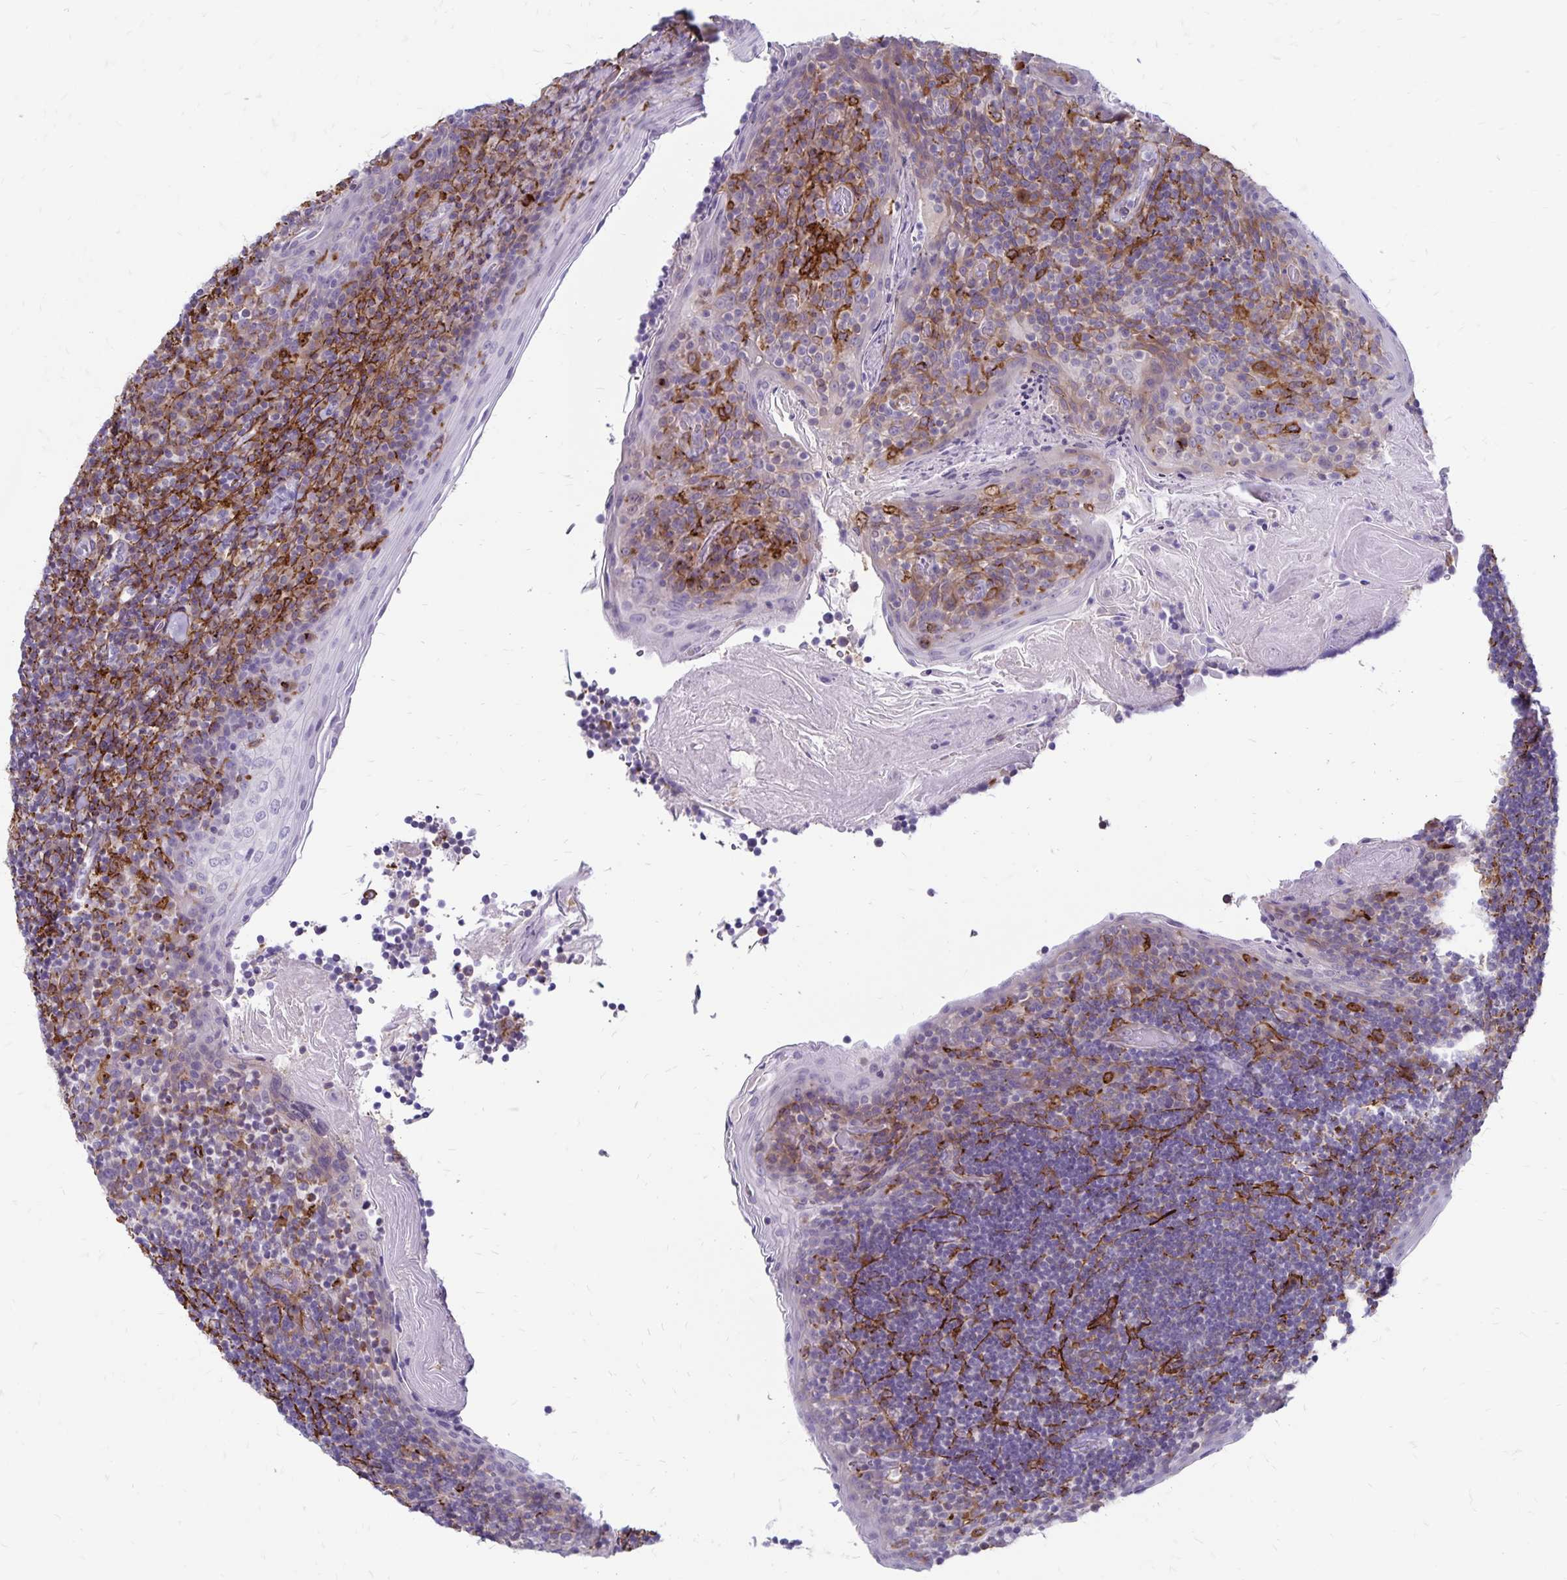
{"staining": {"intensity": "moderate", "quantity": "<25%", "location": "cytoplasmic/membranous"}, "tissue": "tonsil", "cell_type": "Non-germinal center cells", "image_type": "normal", "snomed": [{"axis": "morphology", "description": "Normal tissue, NOS"}, {"axis": "topography", "description": "Tonsil"}], "caption": "Immunohistochemical staining of normal human tonsil displays <25% levels of moderate cytoplasmic/membranous protein staining in approximately <25% of non-germinal center cells.", "gene": "TNS3", "patient": {"sex": "female", "age": 10}}